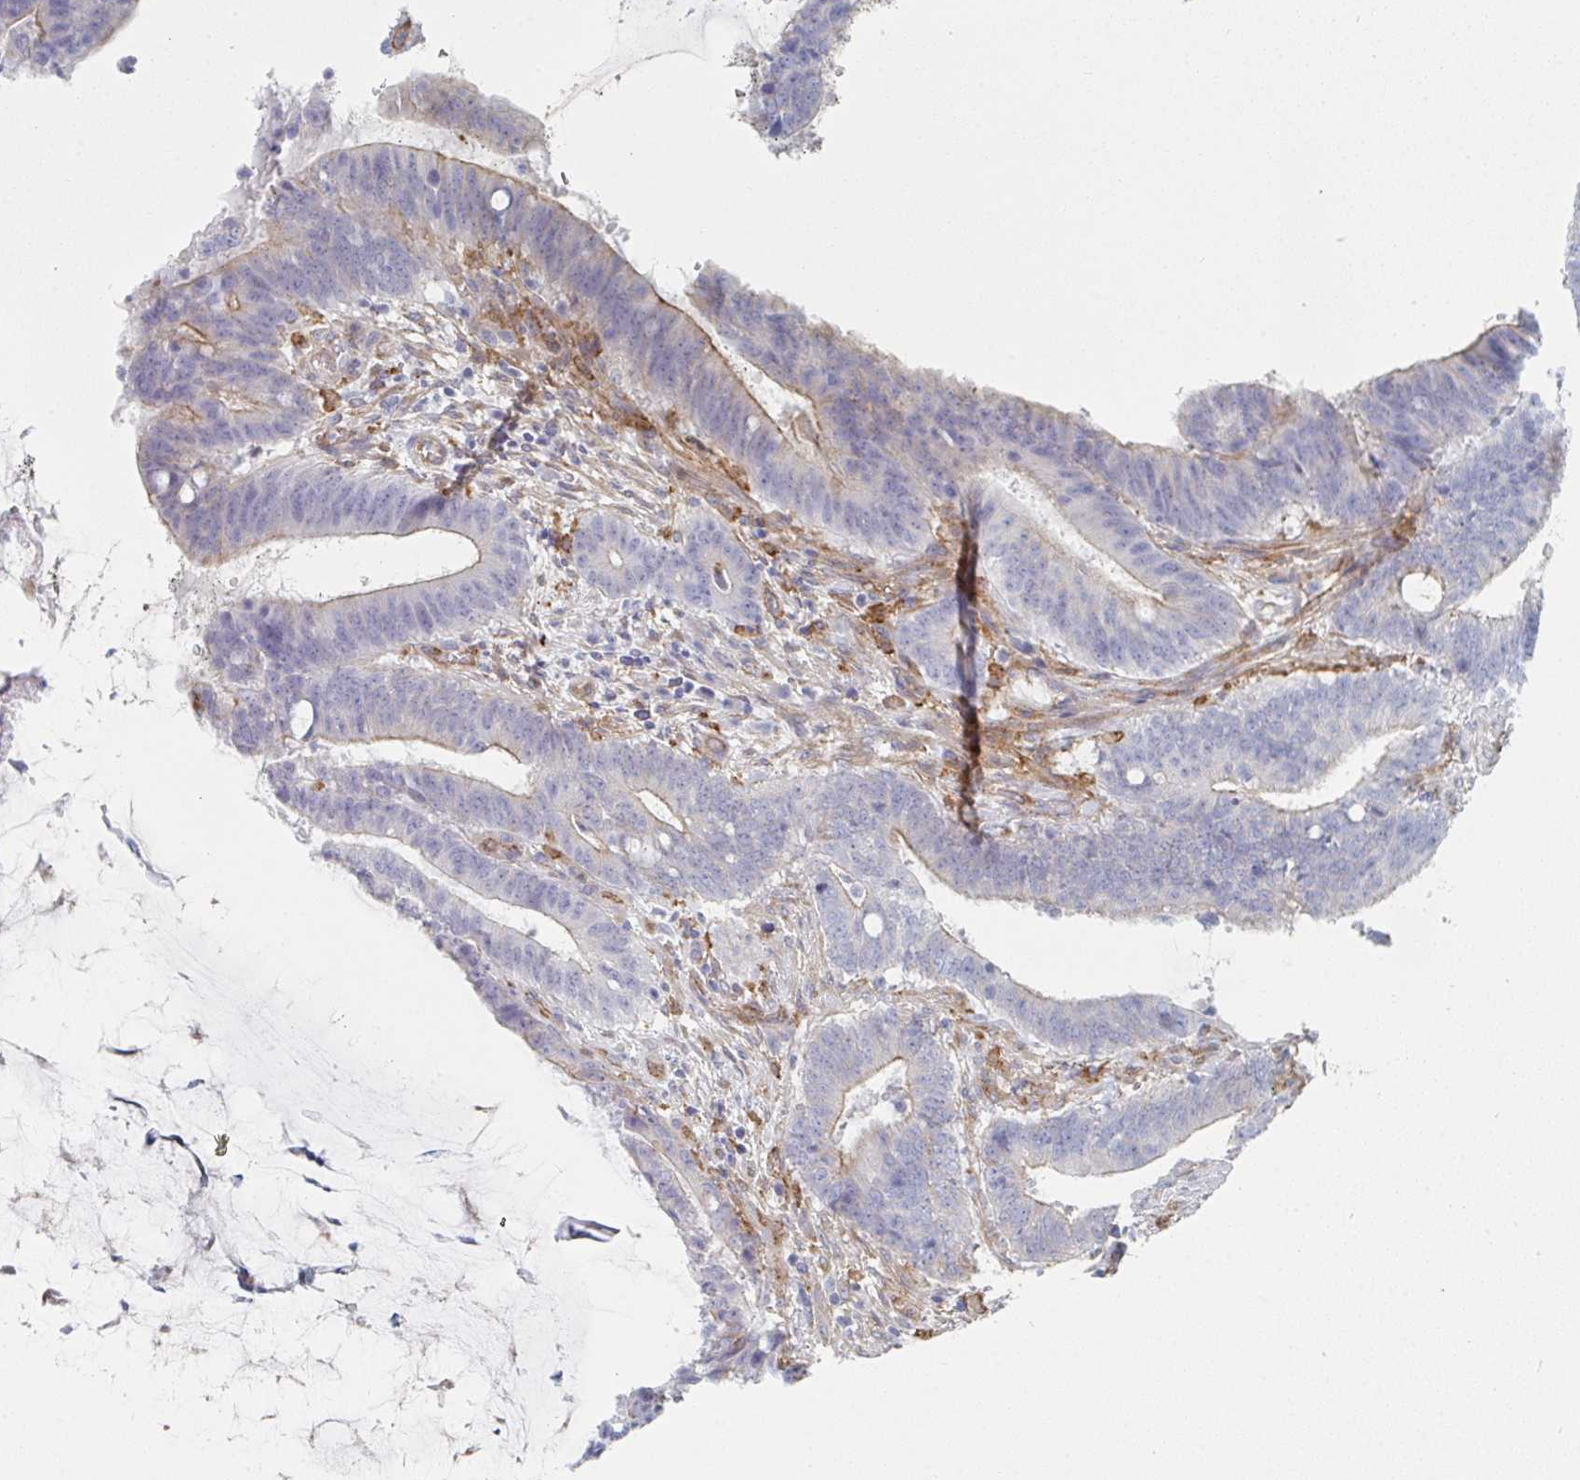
{"staining": {"intensity": "negative", "quantity": "none", "location": "none"}, "tissue": "colorectal cancer", "cell_type": "Tumor cells", "image_type": "cancer", "snomed": [{"axis": "morphology", "description": "Adenocarcinoma, NOS"}, {"axis": "topography", "description": "Colon"}], "caption": "High magnification brightfield microscopy of adenocarcinoma (colorectal) stained with DAB (brown) and counterstained with hematoxylin (blue): tumor cells show no significant staining.", "gene": "DAB2", "patient": {"sex": "female", "age": 43}}